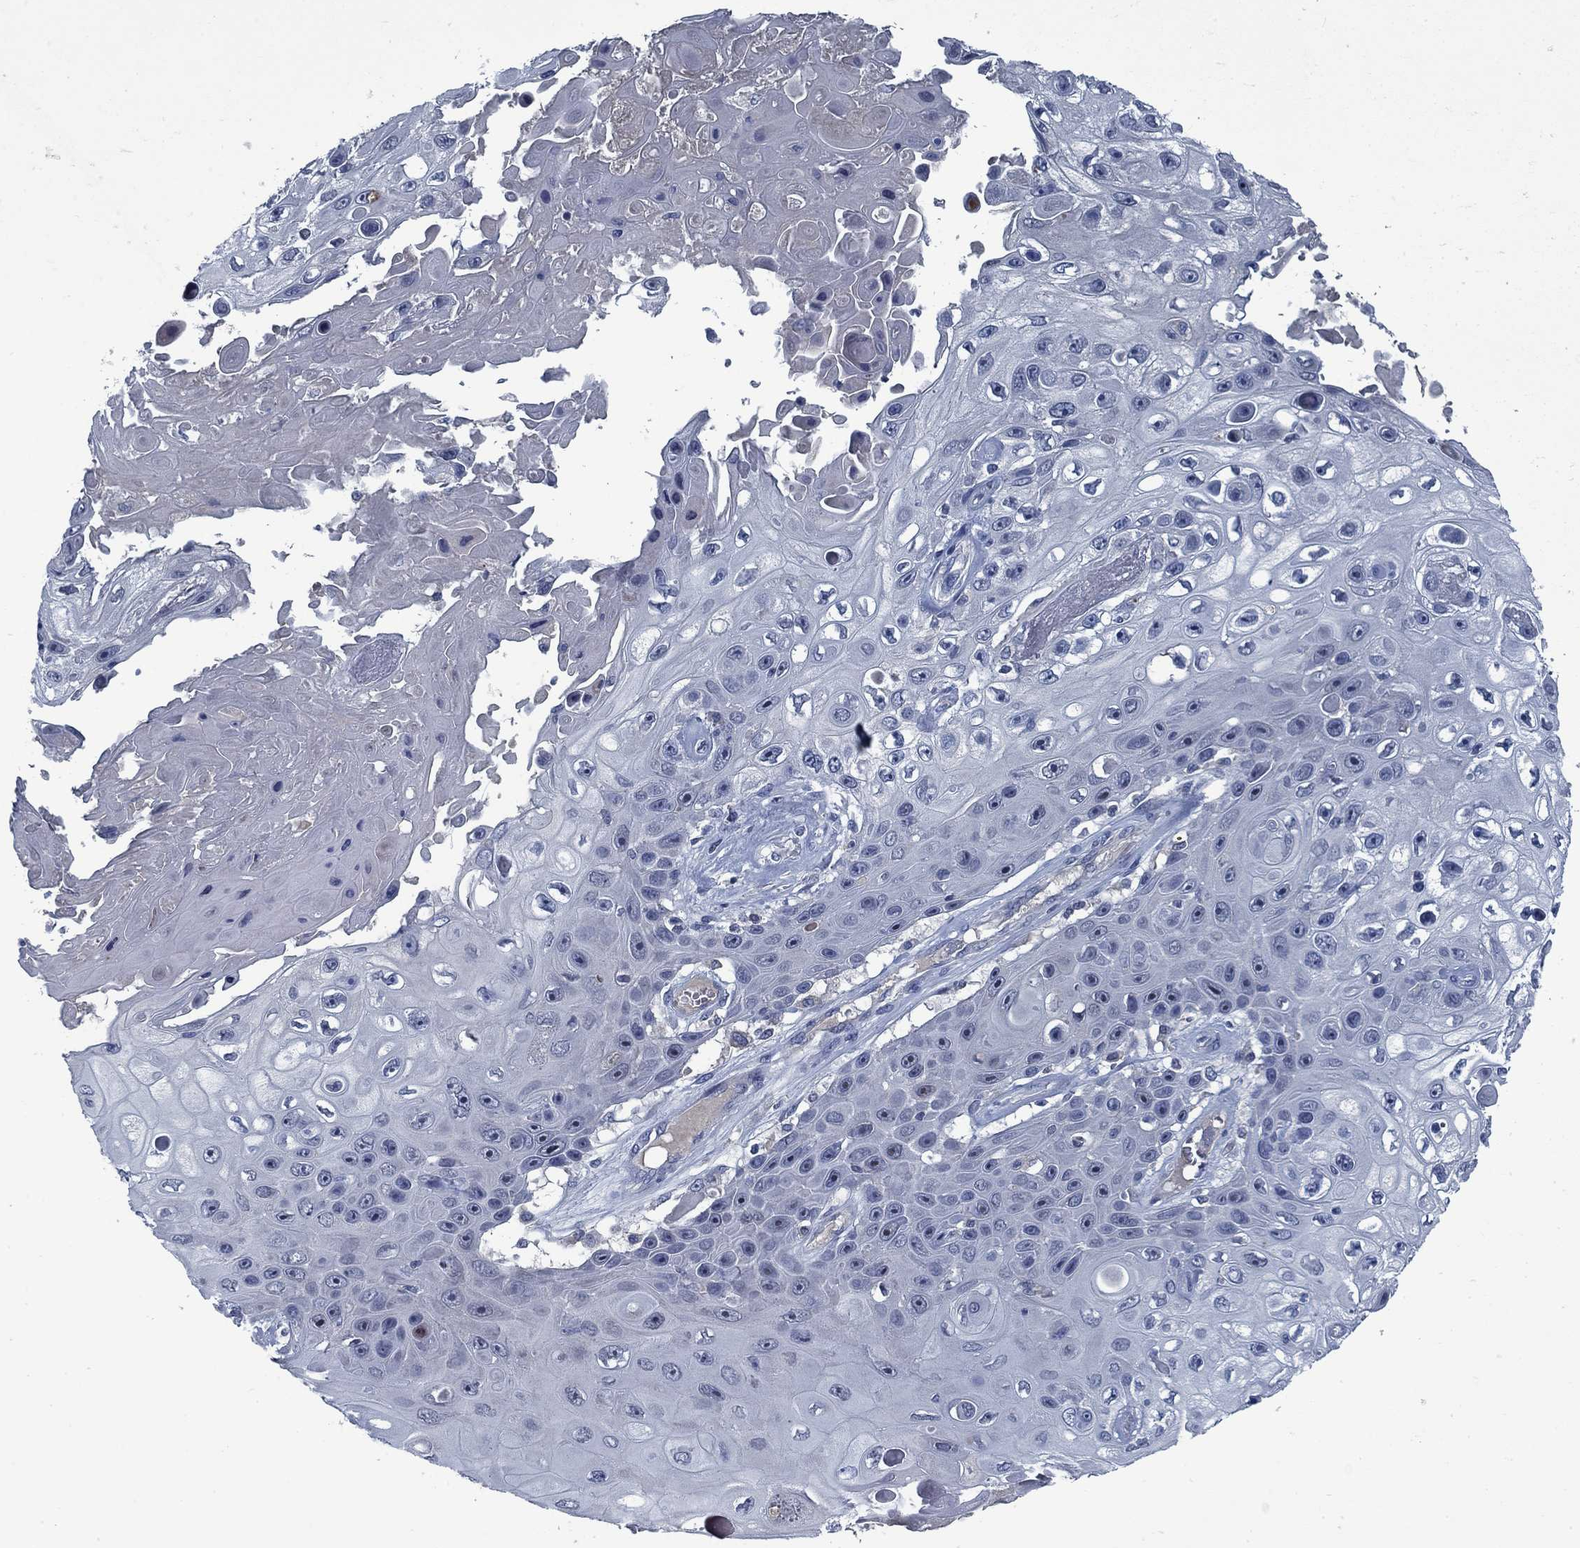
{"staining": {"intensity": "negative", "quantity": "none", "location": "none"}, "tissue": "skin cancer", "cell_type": "Tumor cells", "image_type": "cancer", "snomed": [{"axis": "morphology", "description": "Squamous cell carcinoma, NOS"}, {"axis": "topography", "description": "Skin"}], "caption": "Tumor cells are negative for brown protein staining in skin cancer.", "gene": "PNMA8A", "patient": {"sex": "male", "age": 82}}